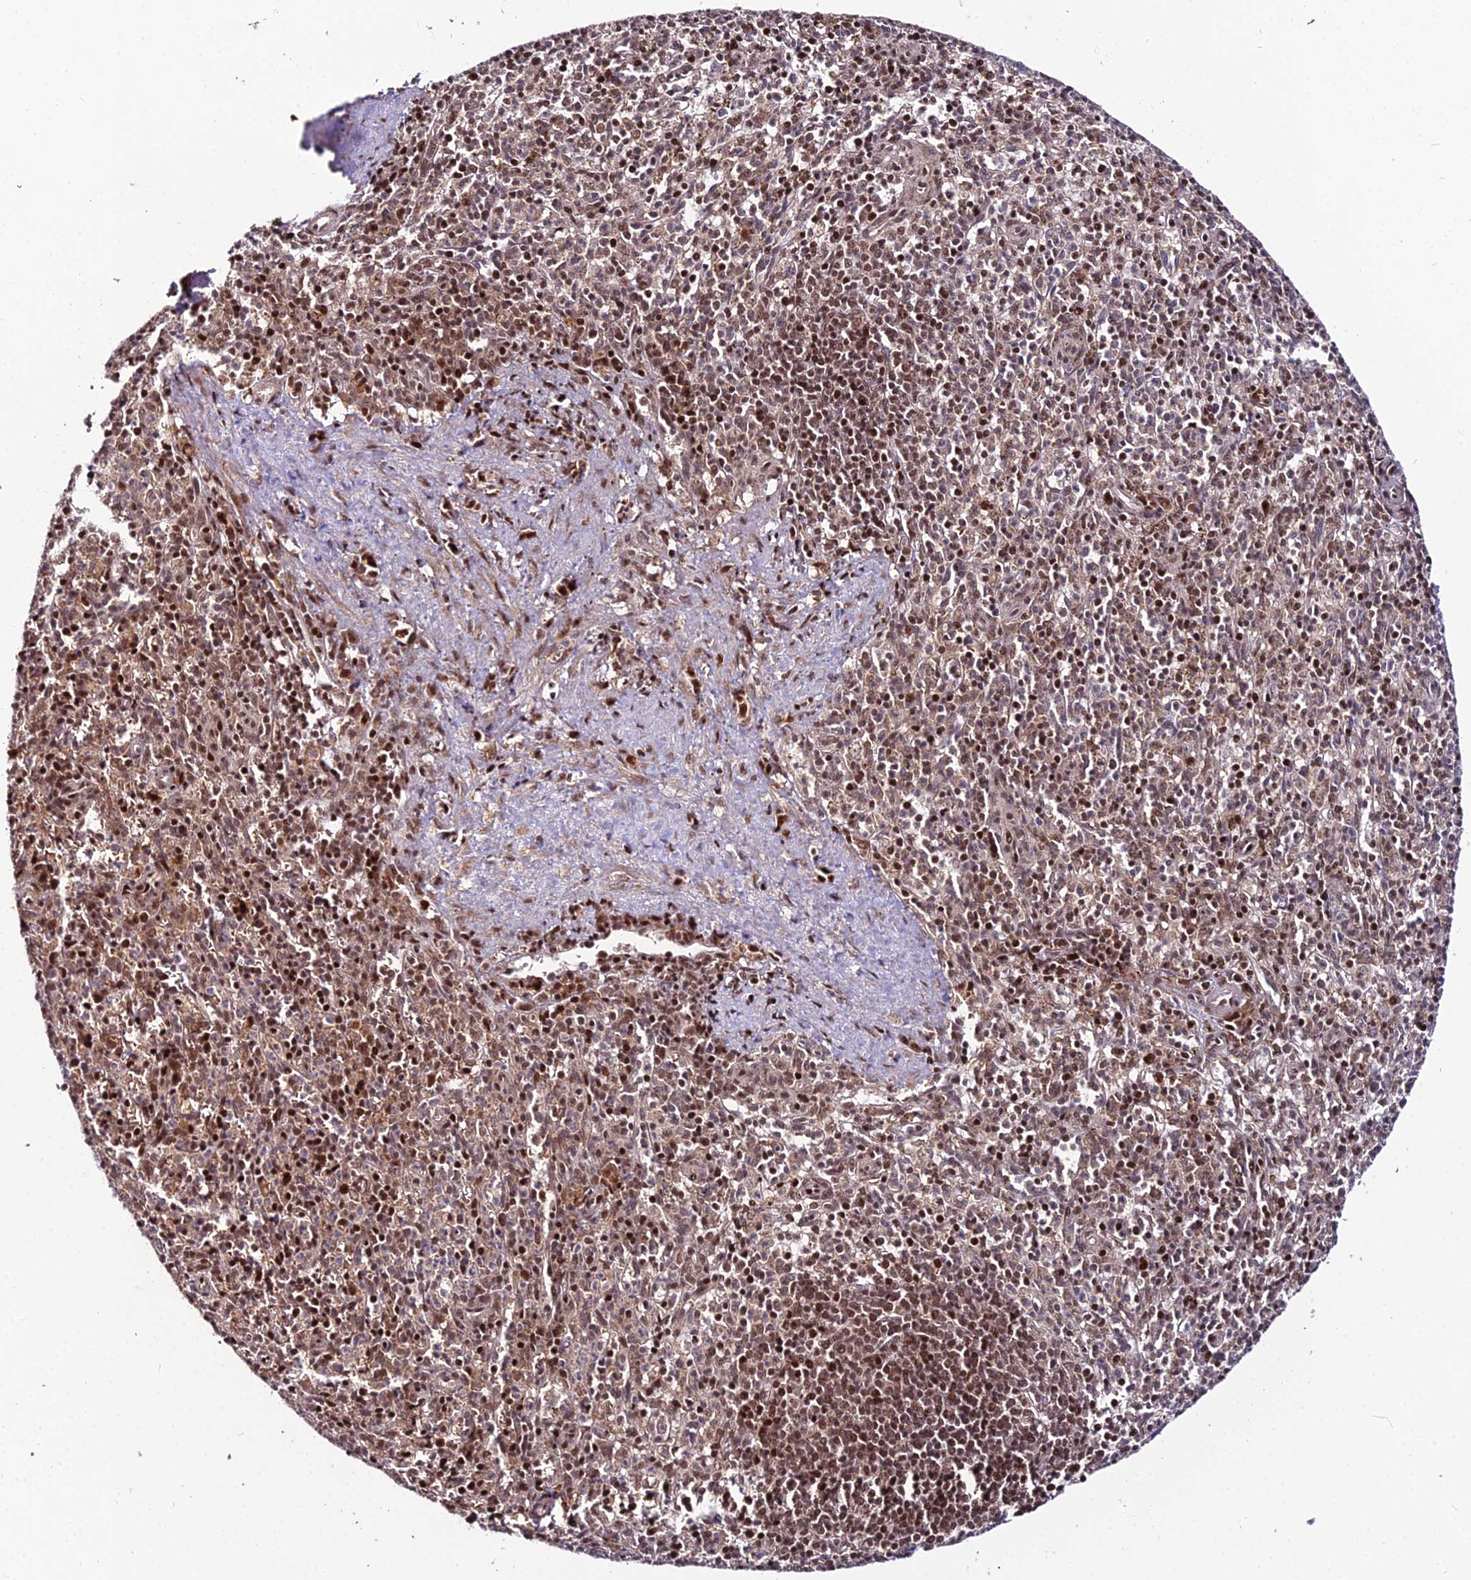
{"staining": {"intensity": "moderate", "quantity": "25%-75%", "location": "nuclear"}, "tissue": "spleen", "cell_type": "Cells in red pulp", "image_type": "normal", "snomed": [{"axis": "morphology", "description": "Normal tissue, NOS"}, {"axis": "topography", "description": "Spleen"}], "caption": "An IHC micrograph of normal tissue is shown. Protein staining in brown labels moderate nuclear positivity in spleen within cells in red pulp. The staining is performed using DAB (3,3'-diaminobenzidine) brown chromogen to label protein expression. The nuclei are counter-stained blue using hematoxylin.", "gene": "CIB3", "patient": {"sex": "male", "age": 72}}